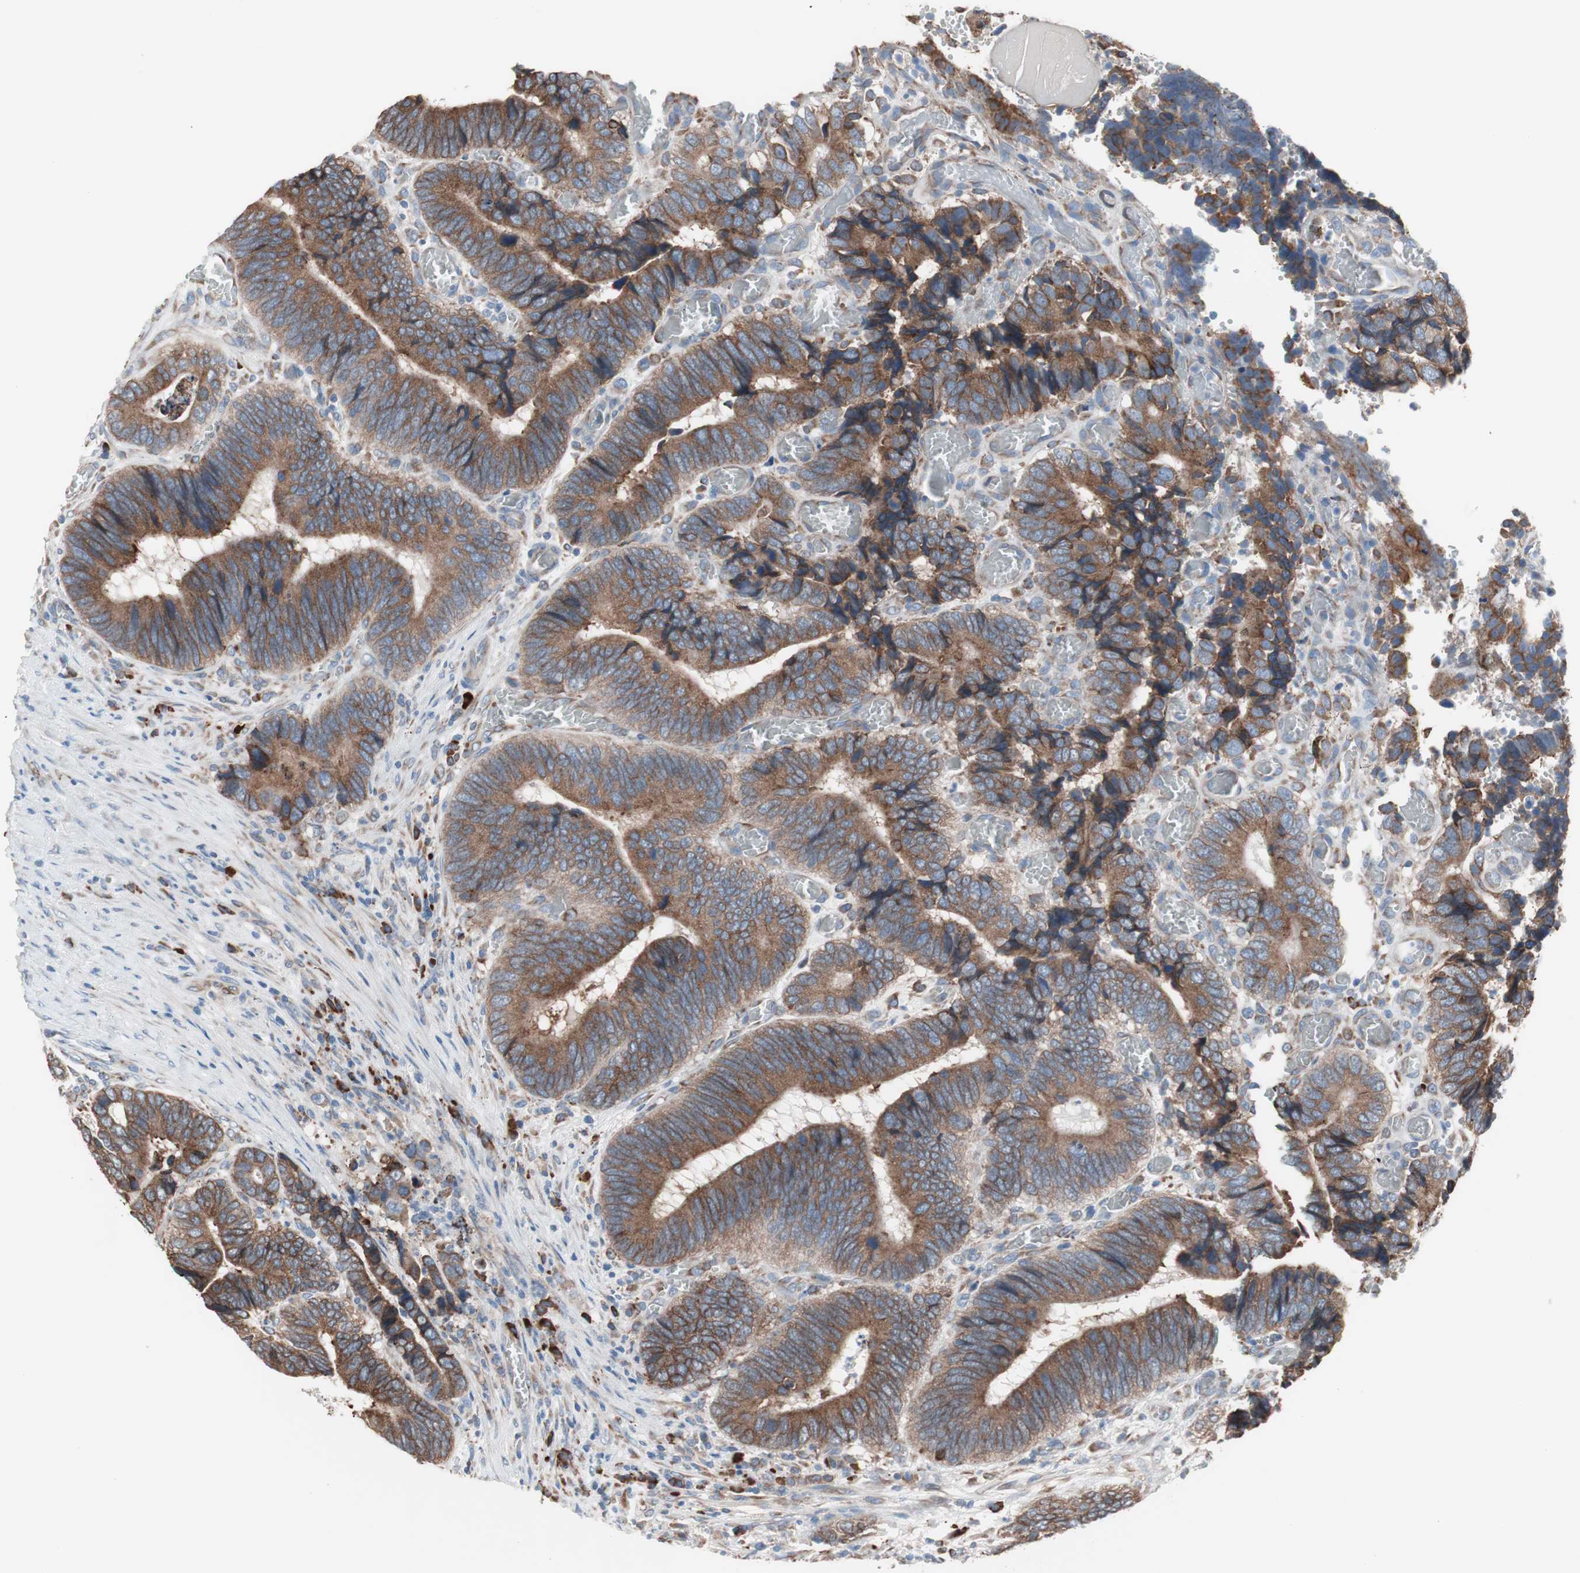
{"staining": {"intensity": "moderate", "quantity": ">75%", "location": "cytoplasmic/membranous"}, "tissue": "colorectal cancer", "cell_type": "Tumor cells", "image_type": "cancer", "snomed": [{"axis": "morphology", "description": "Adenocarcinoma, NOS"}, {"axis": "topography", "description": "Colon"}], "caption": "Immunohistochemical staining of human colorectal cancer (adenocarcinoma) demonstrates medium levels of moderate cytoplasmic/membranous protein staining in approximately >75% of tumor cells.", "gene": "SLC27A4", "patient": {"sex": "male", "age": 72}}